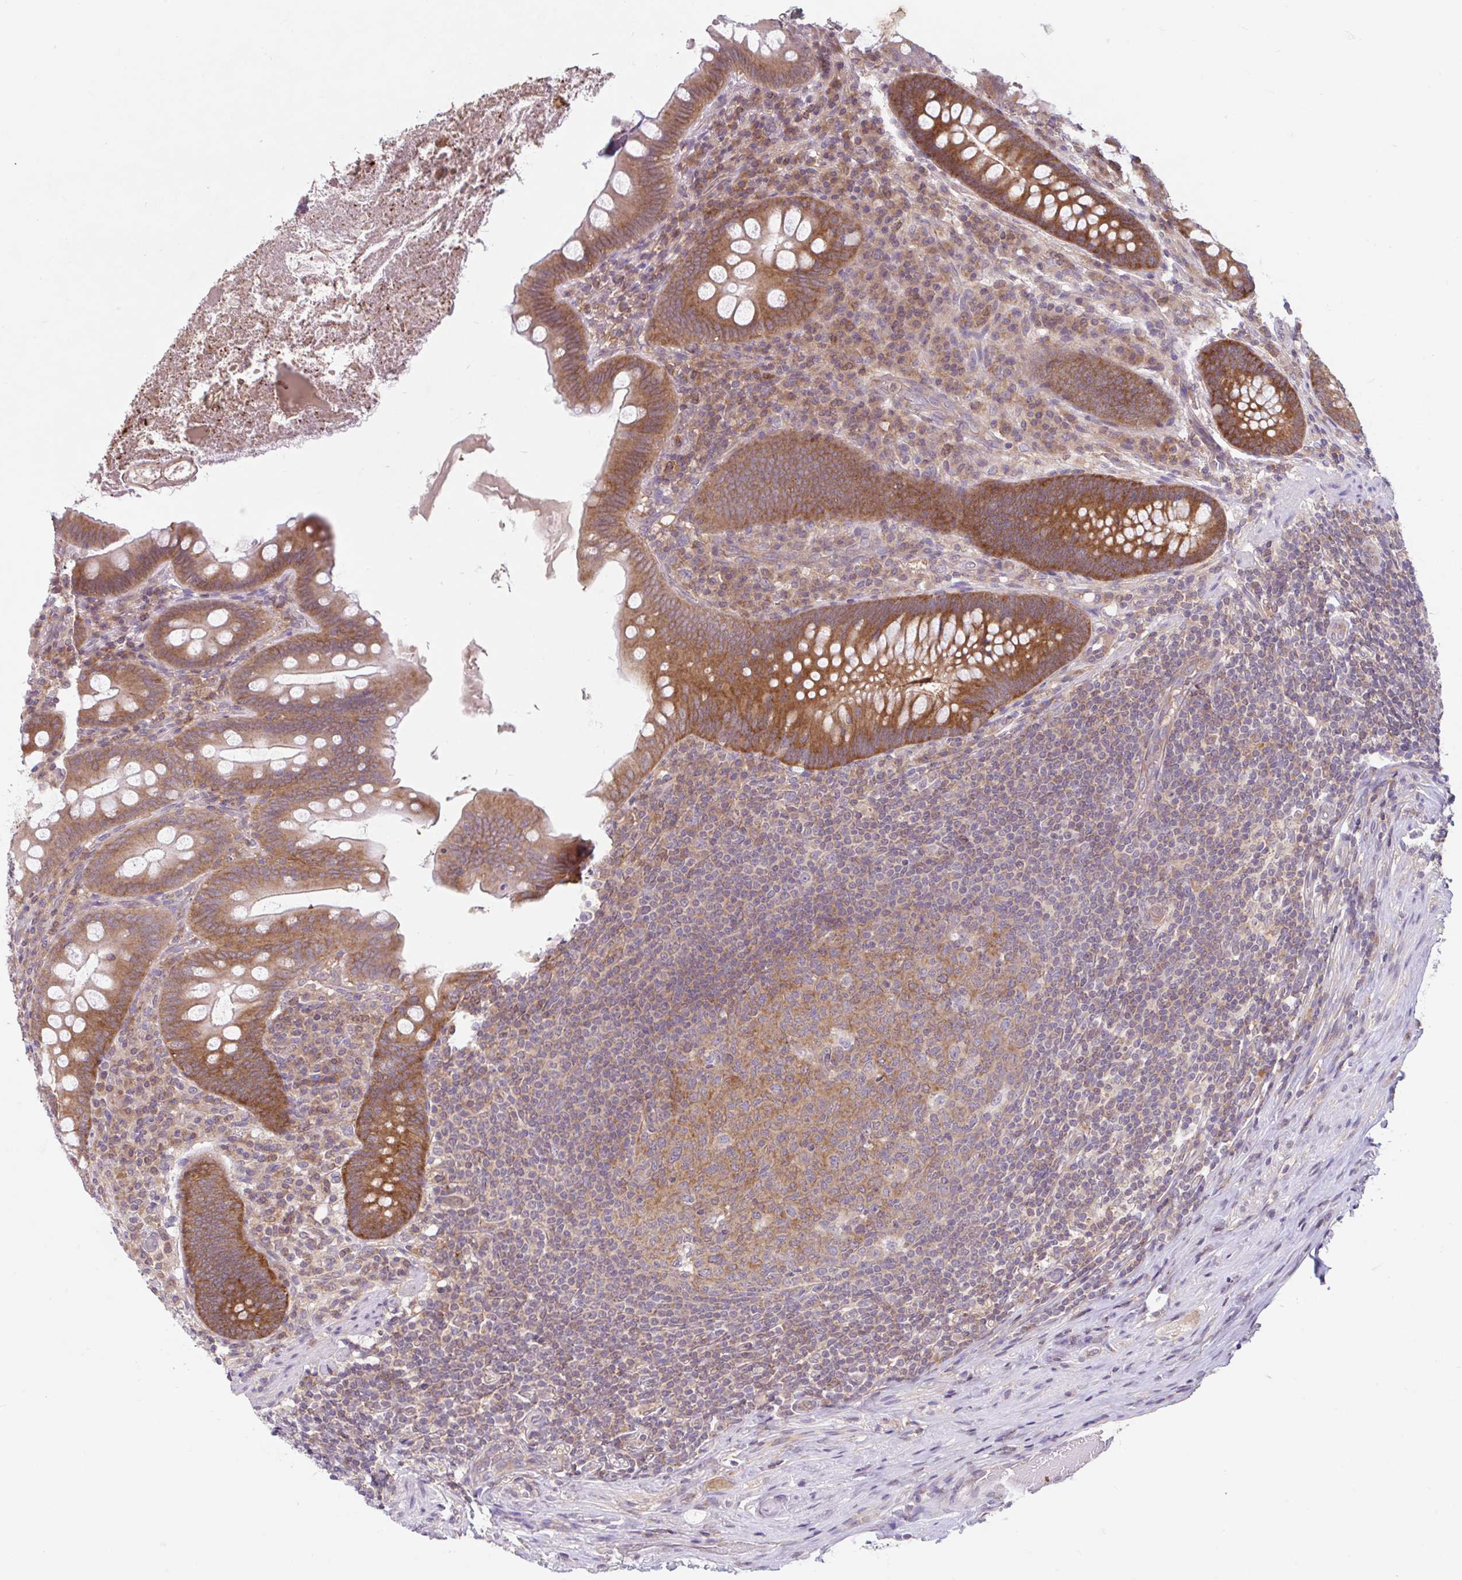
{"staining": {"intensity": "moderate", "quantity": ">75%", "location": "cytoplasmic/membranous"}, "tissue": "appendix", "cell_type": "Glandular cells", "image_type": "normal", "snomed": [{"axis": "morphology", "description": "Normal tissue, NOS"}, {"axis": "topography", "description": "Appendix"}], "caption": "Appendix stained with a brown dye shows moderate cytoplasmic/membranous positive staining in approximately >75% of glandular cells.", "gene": "RALBP1", "patient": {"sex": "male", "age": 71}}